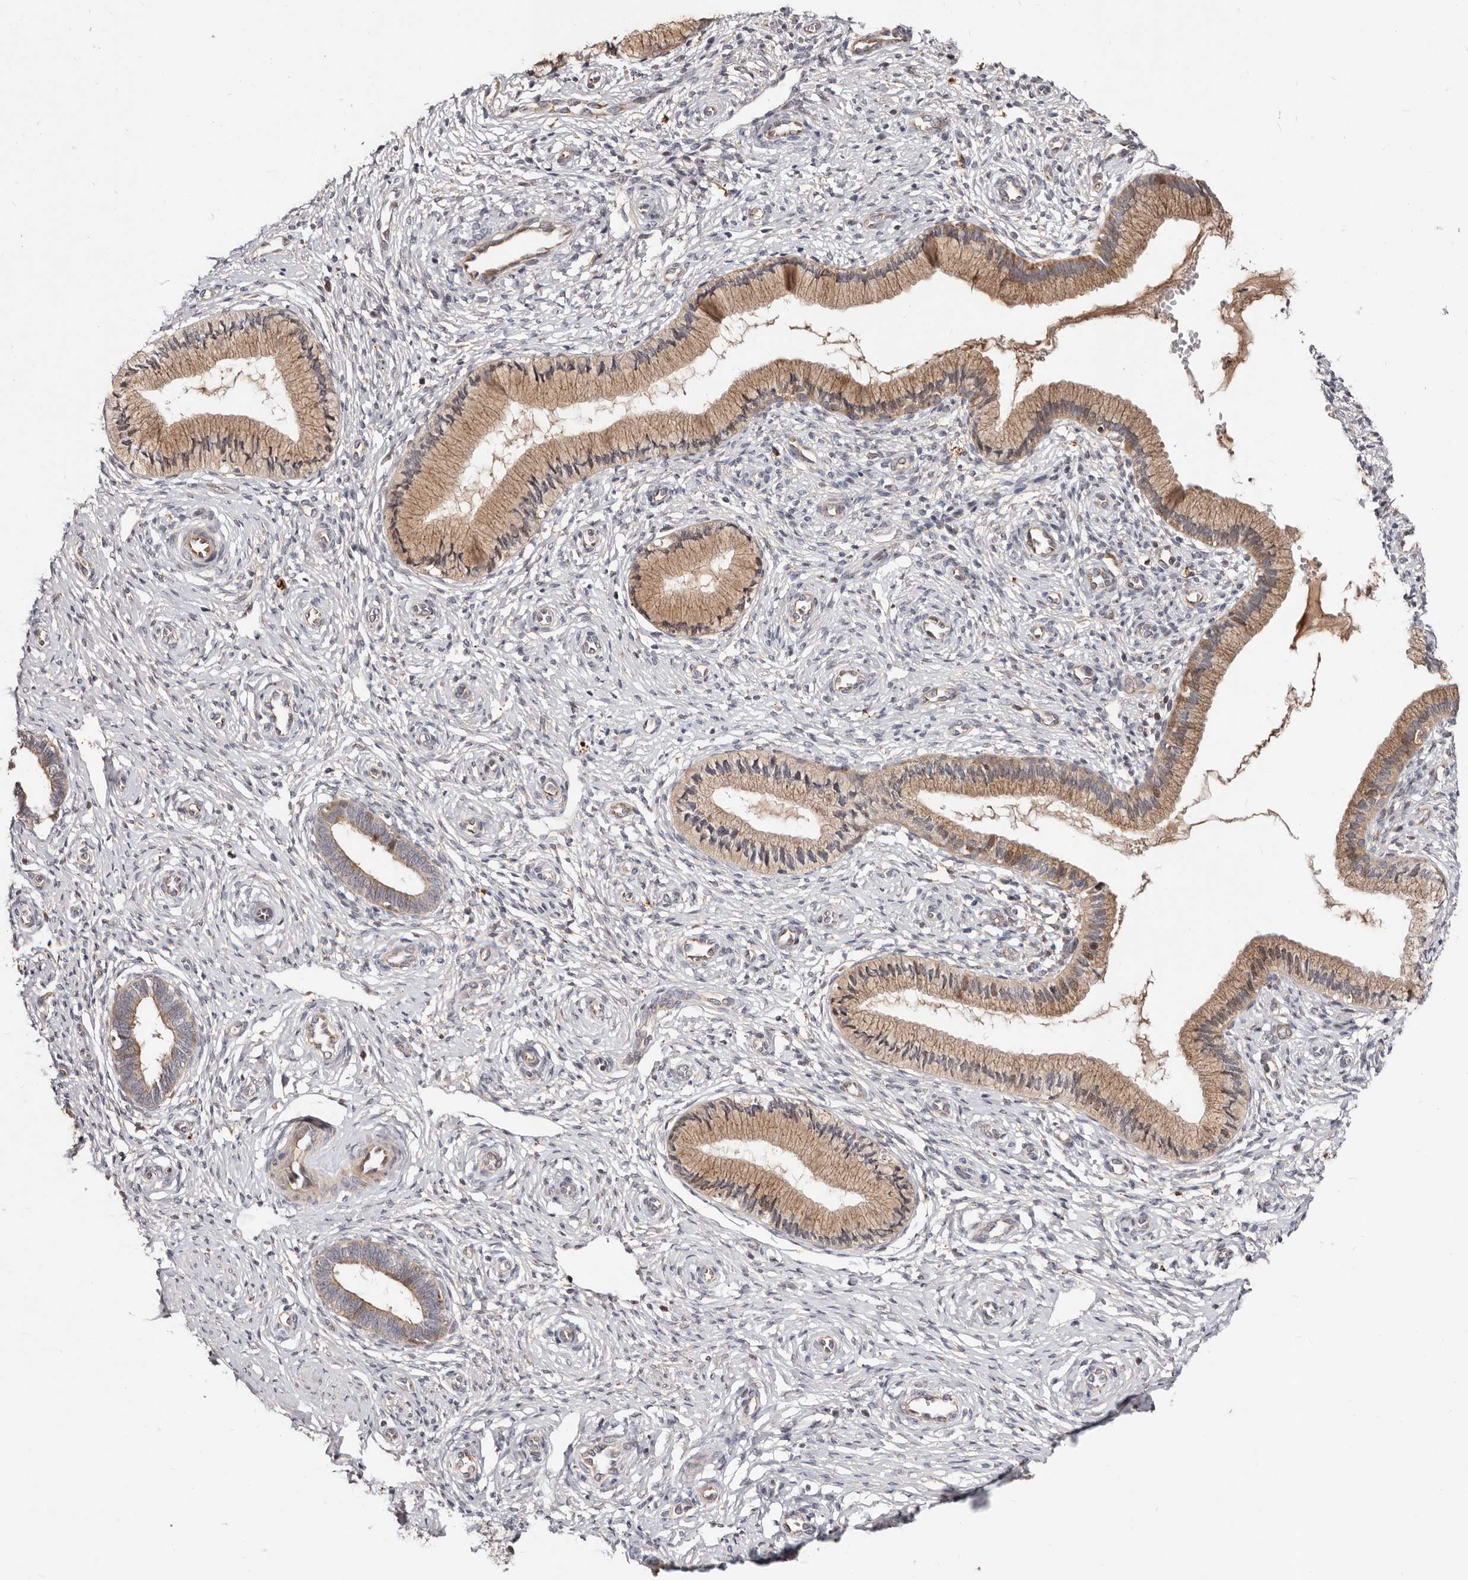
{"staining": {"intensity": "moderate", "quantity": ">75%", "location": "cytoplasmic/membranous"}, "tissue": "cervix", "cell_type": "Glandular cells", "image_type": "normal", "snomed": [{"axis": "morphology", "description": "Normal tissue, NOS"}, {"axis": "topography", "description": "Cervix"}], "caption": "The micrograph reveals immunohistochemical staining of benign cervix. There is moderate cytoplasmic/membranous positivity is seen in approximately >75% of glandular cells. (Brightfield microscopy of DAB IHC at high magnification).", "gene": "USP33", "patient": {"sex": "female", "age": 27}}